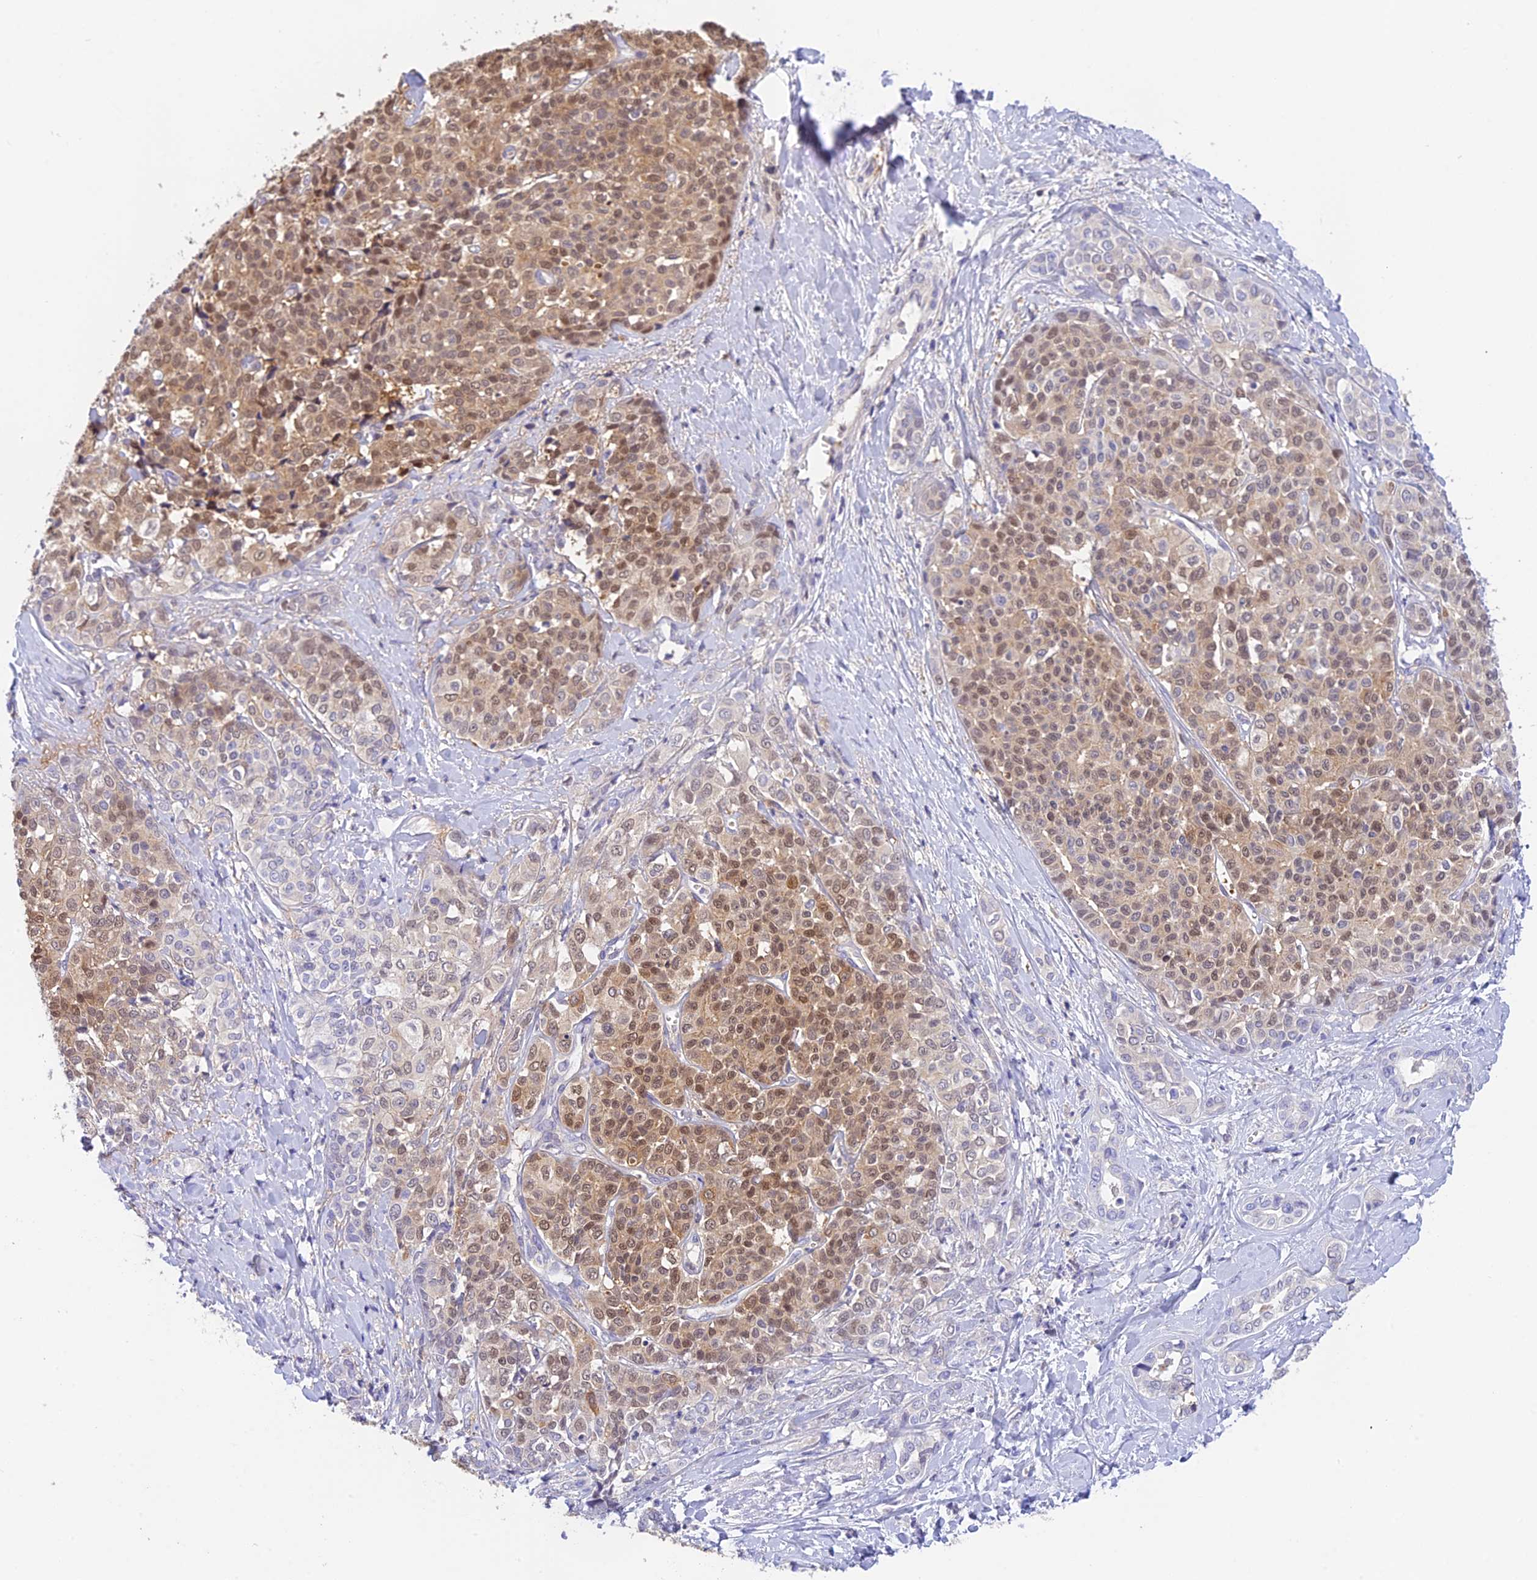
{"staining": {"intensity": "moderate", "quantity": "25%-75%", "location": "cytoplasmic/membranous,nuclear"}, "tissue": "liver cancer", "cell_type": "Tumor cells", "image_type": "cancer", "snomed": [{"axis": "morphology", "description": "Cholangiocarcinoma"}, {"axis": "topography", "description": "Liver"}], "caption": "Liver cancer (cholangiocarcinoma) stained with DAB IHC reveals medium levels of moderate cytoplasmic/membranous and nuclear staining in about 25%-75% of tumor cells.", "gene": "HDHD2", "patient": {"sex": "female", "age": 77}}